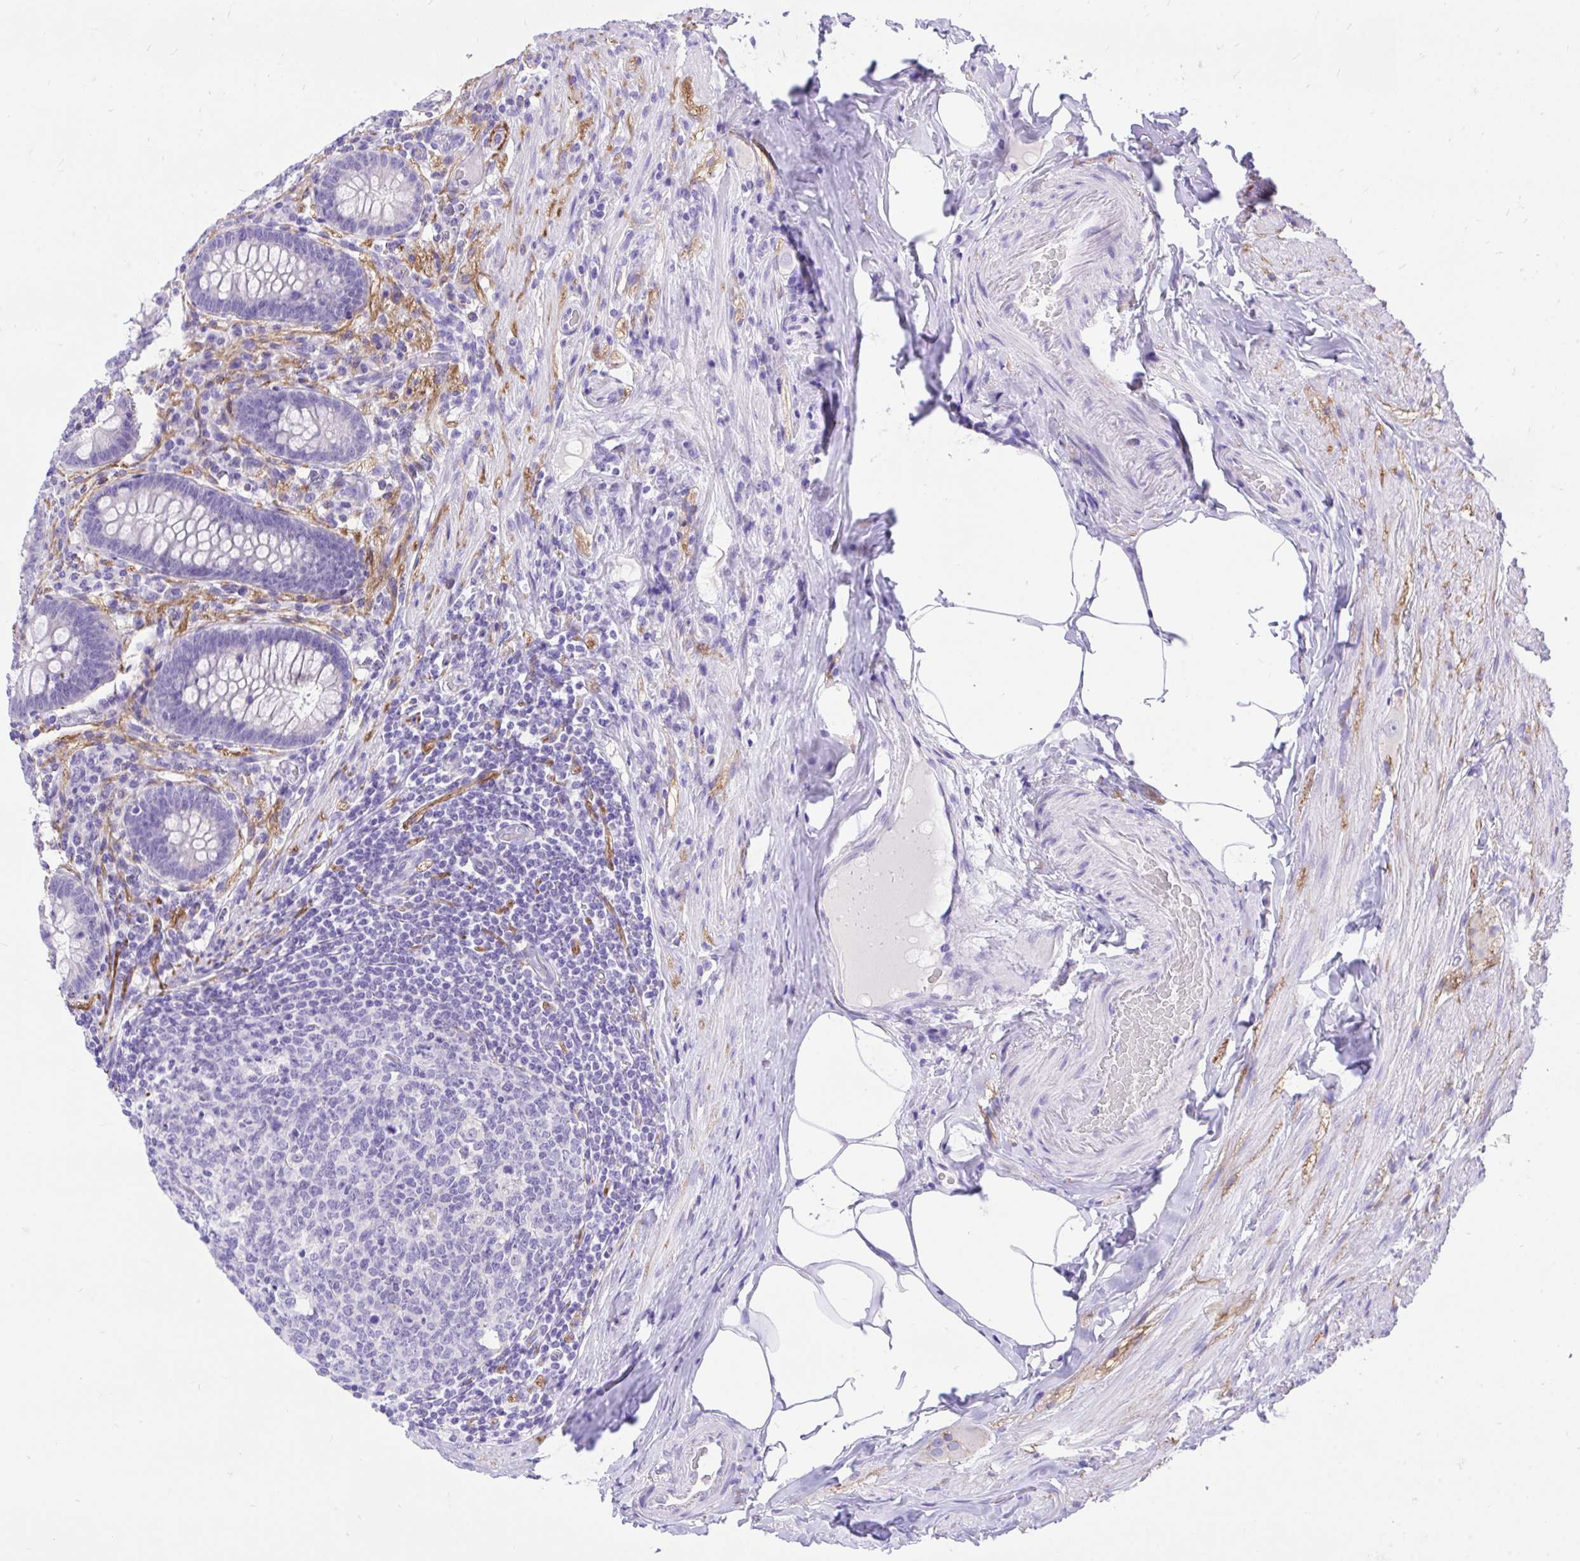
{"staining": {"intensity": "negative", "quantity": "none", "location": "none"}, "tissue": "appendix", "cell_type": "Glandular cells", "image_type": "normal", "snomed": [{"axis": "morphology", "description": "Normal tissue, NOS"}, {"axis": "topography", "description": "Appendix"}], "caption": "Image shows no protein staining in glandular cells of unremarkable appendix. (DAB (3,3'-diaminobenzidine) immunohistochemistry (IHC), high magnification).", "gene": "MON1A", "patient": {"sex": "male", "age": 71}}